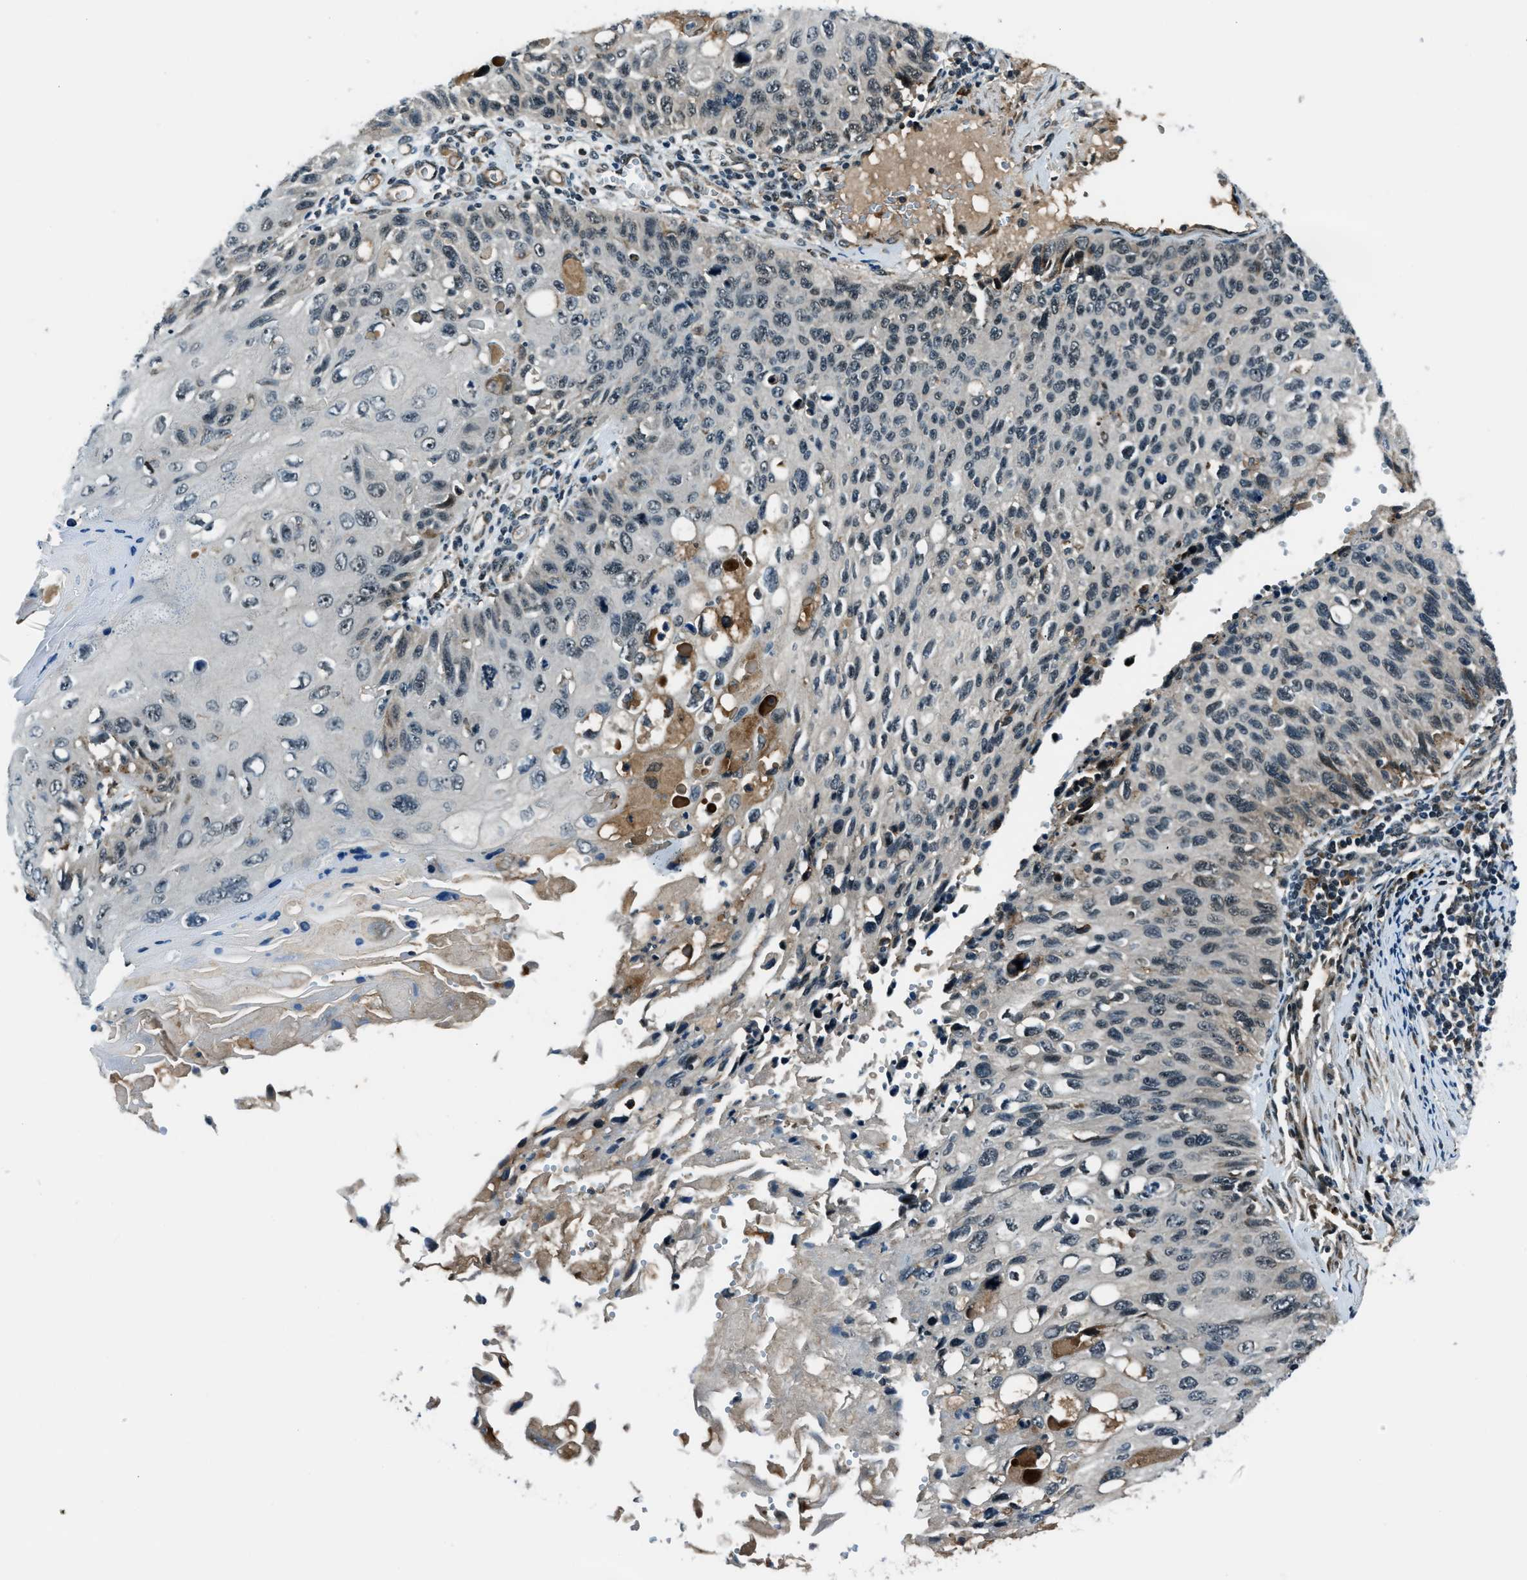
{"staining": {"intensity": "weak", "quantity": "<25%", "location": "cytoplasmic/membranous"}, "tissue": "cervical cancer", "cell_type": "Tumor cells", "image_type": "cancer", "snomed": [{"axis": "morphology", "description": "Squamous cell carcinoma, NOS"}, {"axis": "topography", "description": "Cervix"}], "caption": "DAB immunohistochemical staining of squamous cell carcinoma (cervical) exhibits no significant expression in tumor cells.", "gene": "ACTL9", "patient": {"sex": "female", "age": 70}}